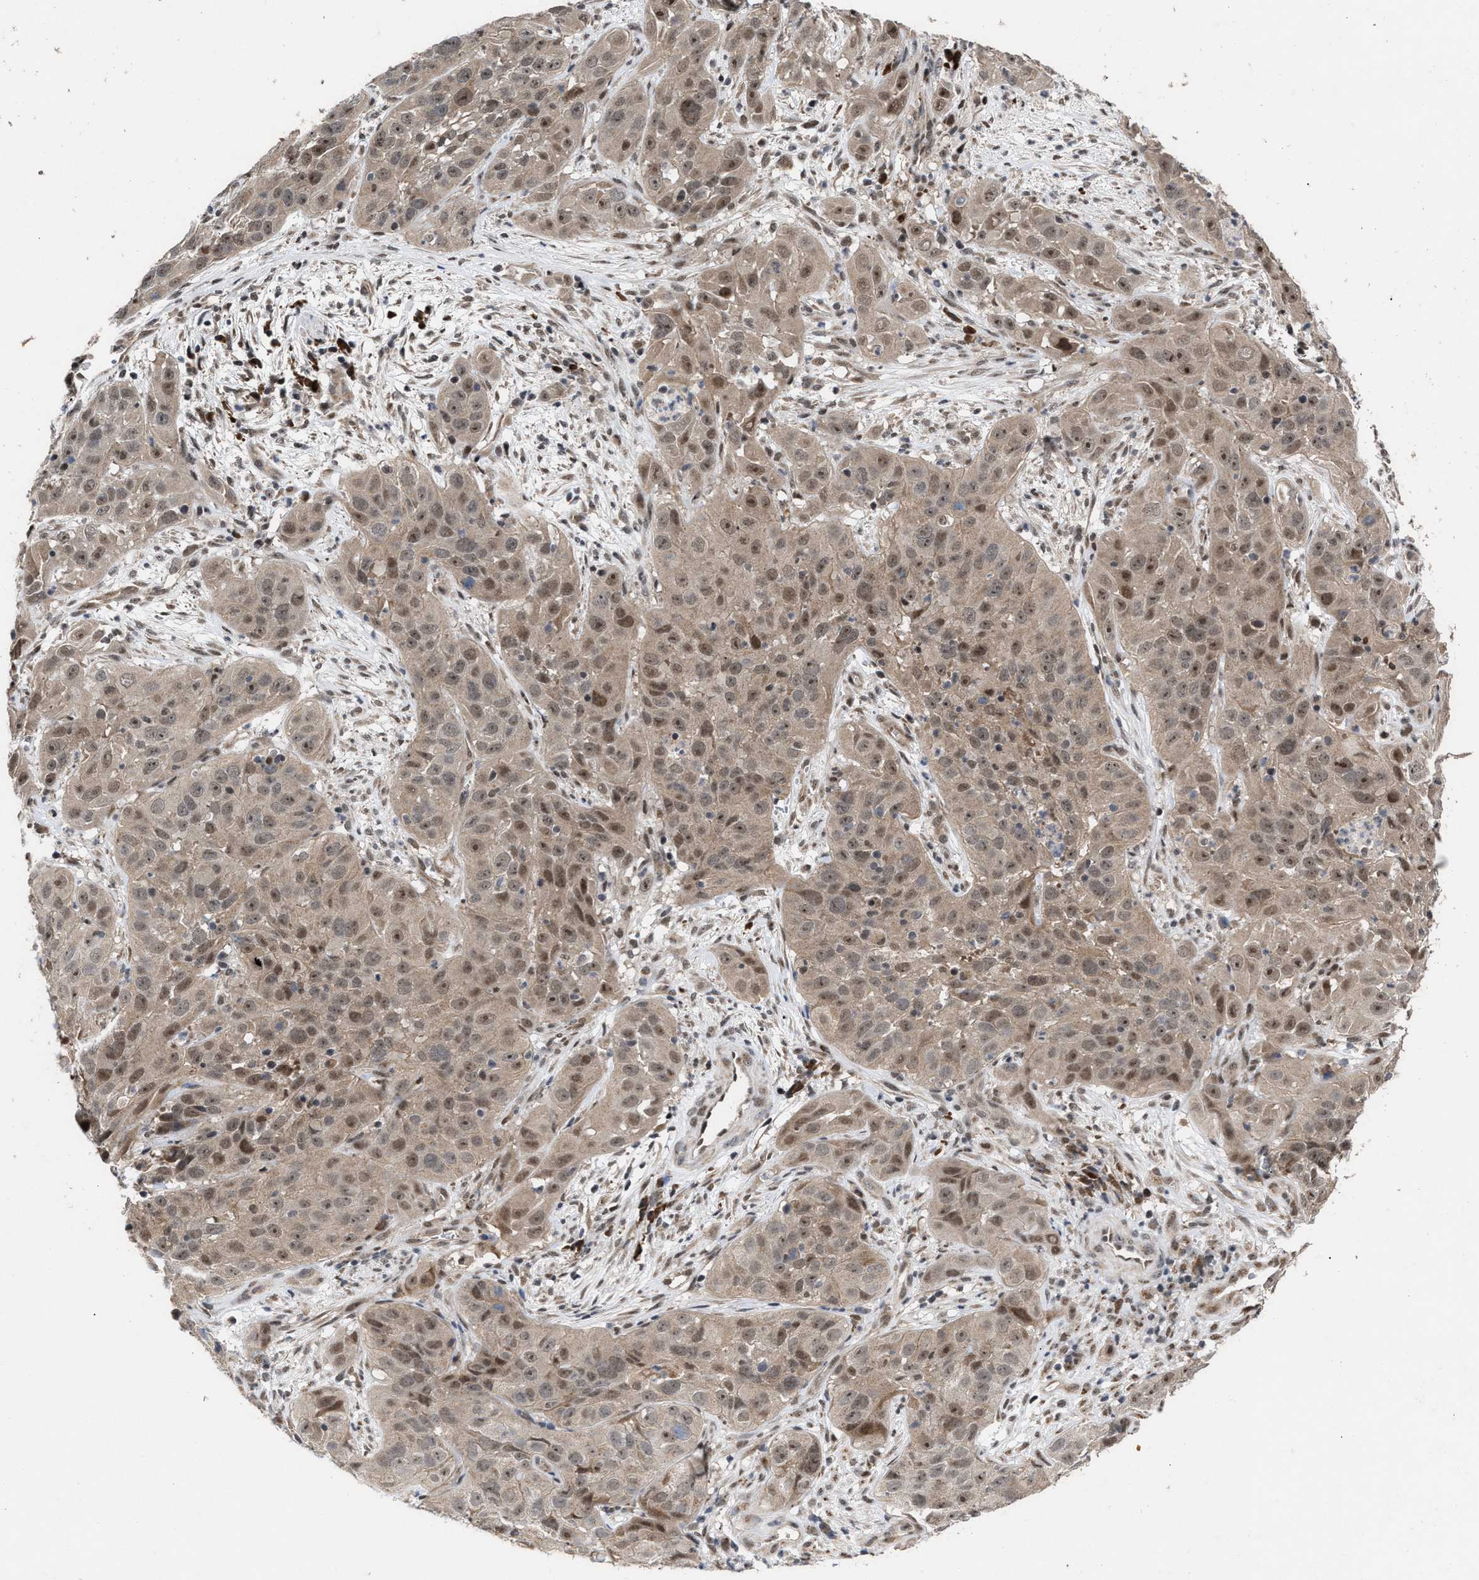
{"staining": {"intensity": "weak", "quantity": ">75%", "location": "cytoplasmic/membranous,nuclear"}, "tissue": "cervical cancer", "cell_type": "Tumor cells", "image_type": "cancer", "snomed": [{"axis": "morphology", "description": "Squamous cell carcinoma, NOS"}, {"axis": "topography", "description": "Cervix"}], "caption": "Immunohistochemistry (DAB (3,3'-diaminobenzidine)) staining of human cervical squamous cell carcinoma displays weak cytoplasmic/membranous and nuclear protein positivity in approximately >75% of tumor cells.", "gene": "MKNK2", "patient": {"sex": "female", "age": 32}}